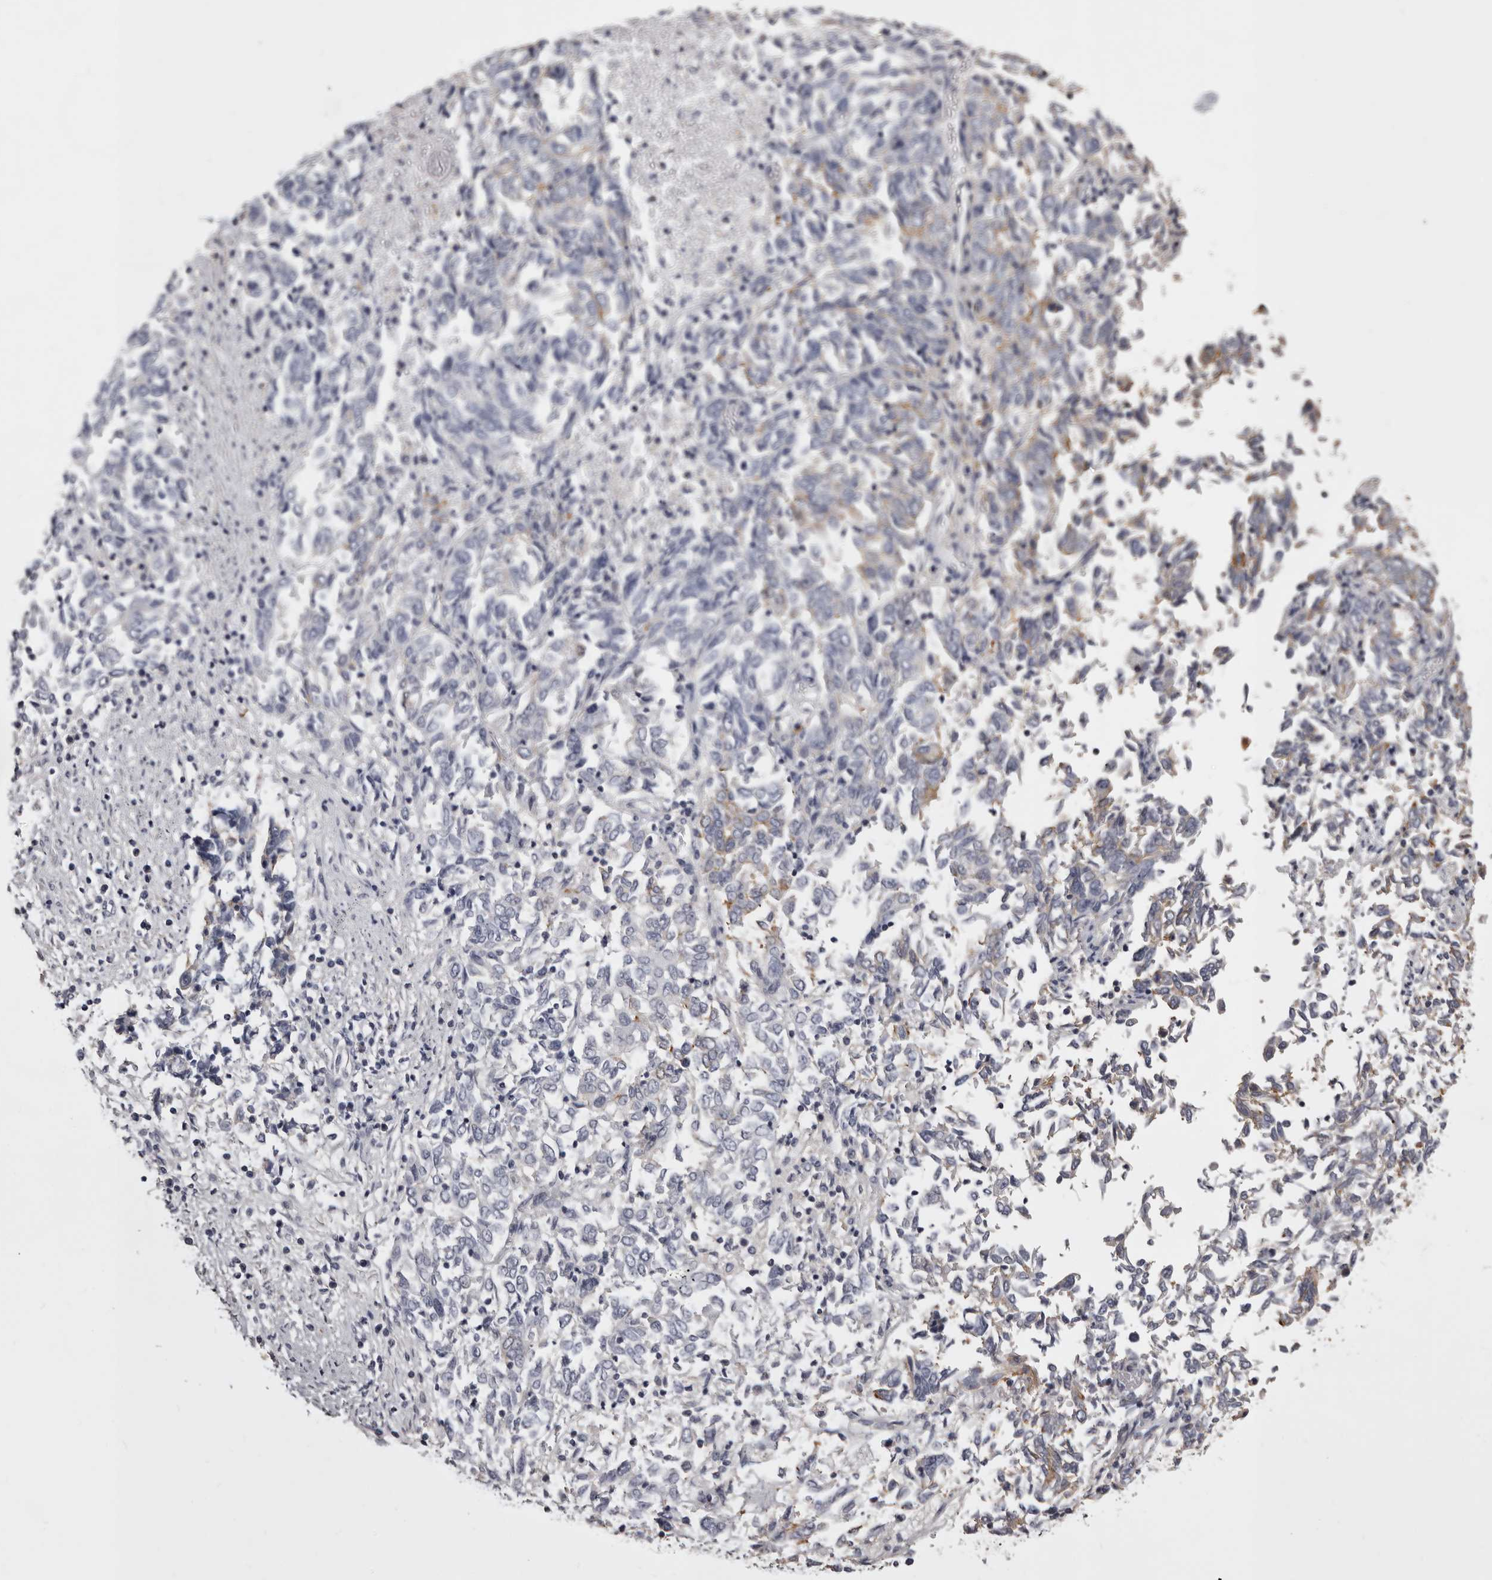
{"staining": {"intensity": "weak", "quantity": "<25%", "location": "cytoplasmic/membranous"}, "tissue": "endometrial cancer", "cell_type": "Tumor cells", "image_type": "cancer", "snomed": [{"axis": "morphology", "description": "Adenocarcinoma, NOS"}, {"axis": "topography", "description": "Endometrium"}], "caption": "High magnification brightfield microscopy of endometrial adenocarcinoma stained with DAB (3,3'-diaminobenzidine) (brown) and counterstained with hematoxylin (blue): tumor cells show no significant expression.", "gene": "LAD1", "patient": {"sex": "female", "age": 80}}